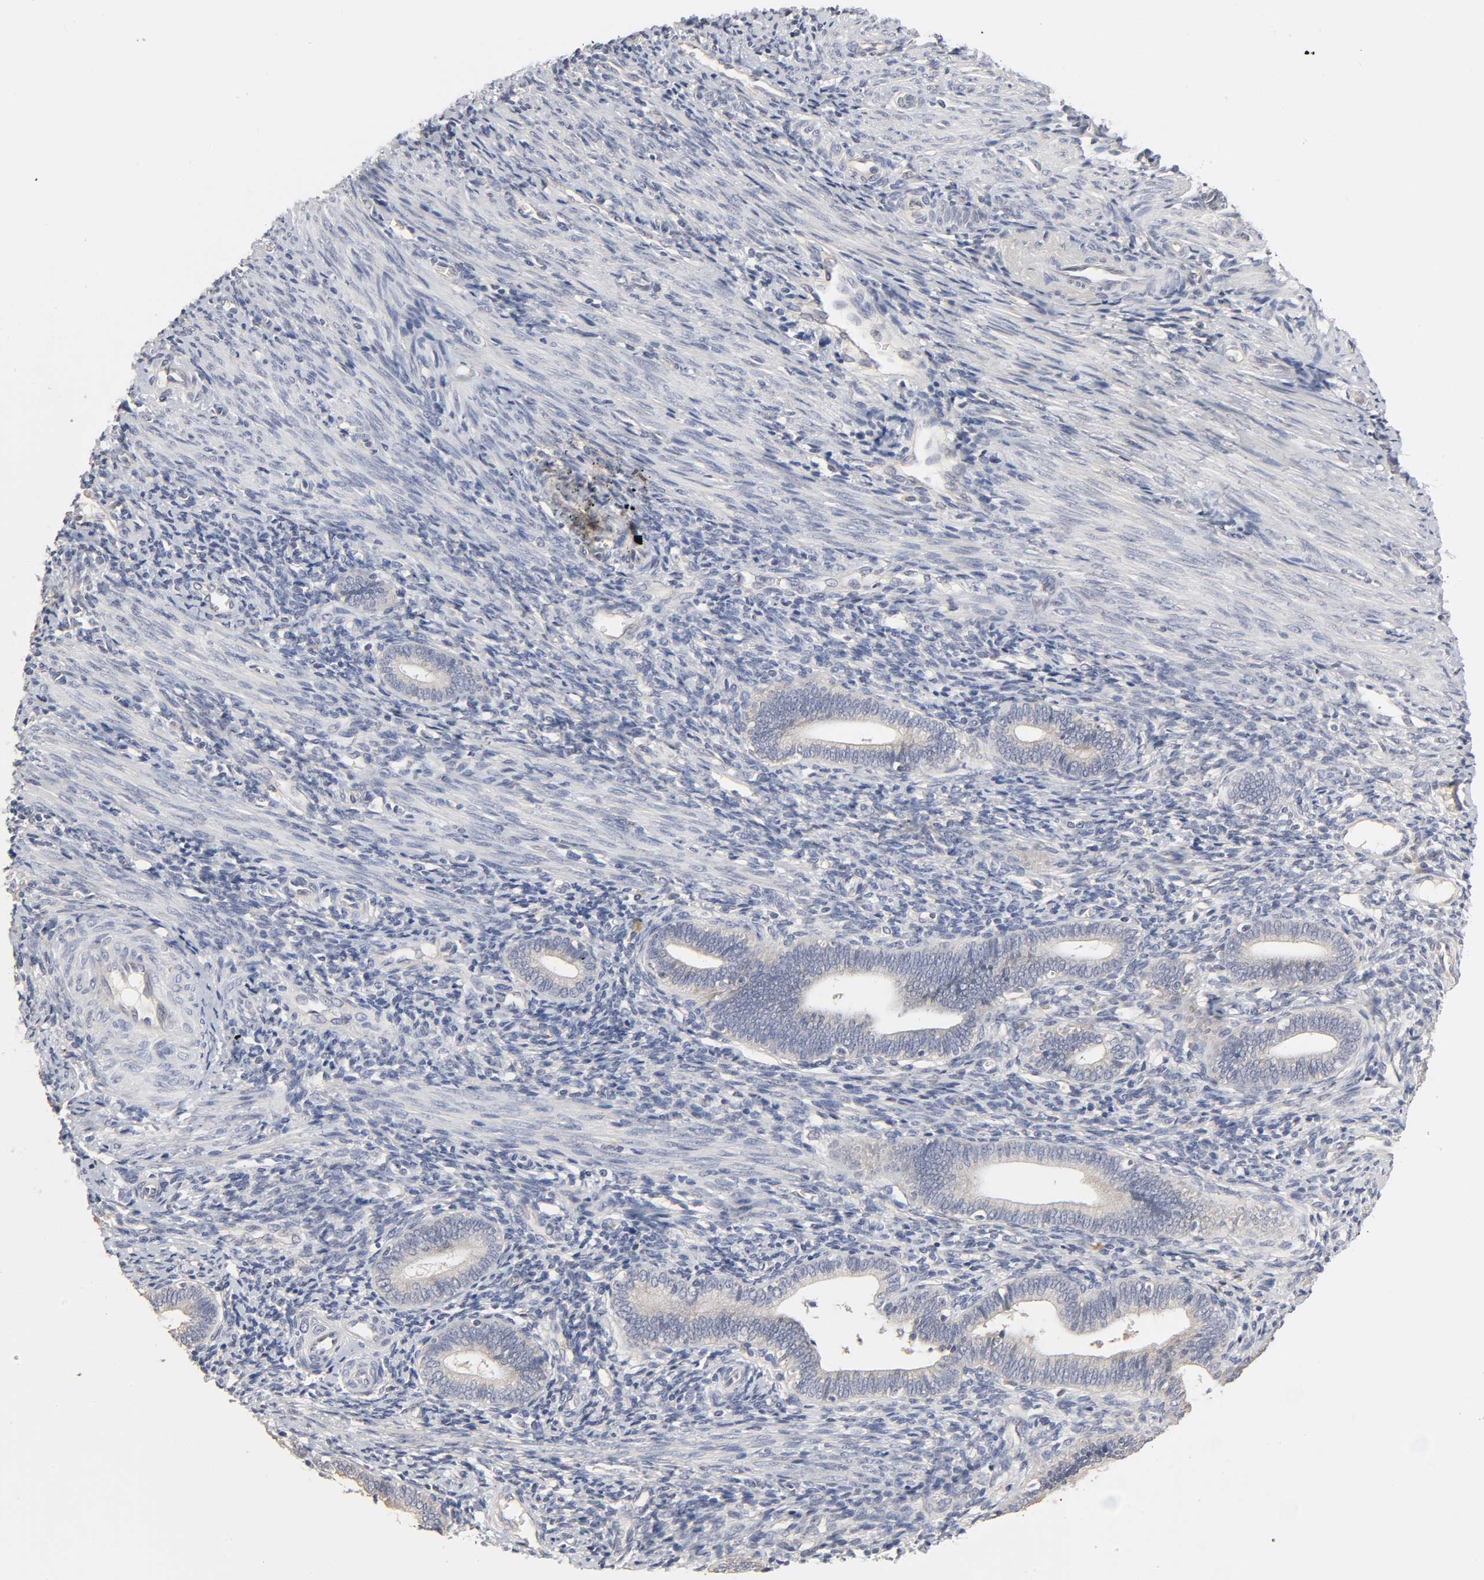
{"staining": {"intensity": "negative", "quantity": "none", "location": "none"}, "tissue": "endometrium", "cell_type": "Cells in endometrial stroma", "image_type": "normal", "snomed": [{"axis": "morphology", "description": "Normal tissue, NOS"}, {"axis": "topography", "description": "Uterus"}, {"axis": "topography", "description": "Endometrium"}], "caption": "Immunohistochemistry (IHC) photomicrograph of normal endometrium: human endometrium stained with DAB (3,3'-diaminobenzidine) shows no significant protein positivity in cells in endometrial stroma. (DAB (3,3'-diaminobenzidine) immunohistochemistry (IHC) visualized using brightfield microscopy, high magnification).", "gene": "SLC10A2", "patient": {"sex": "female", "age": 33}}